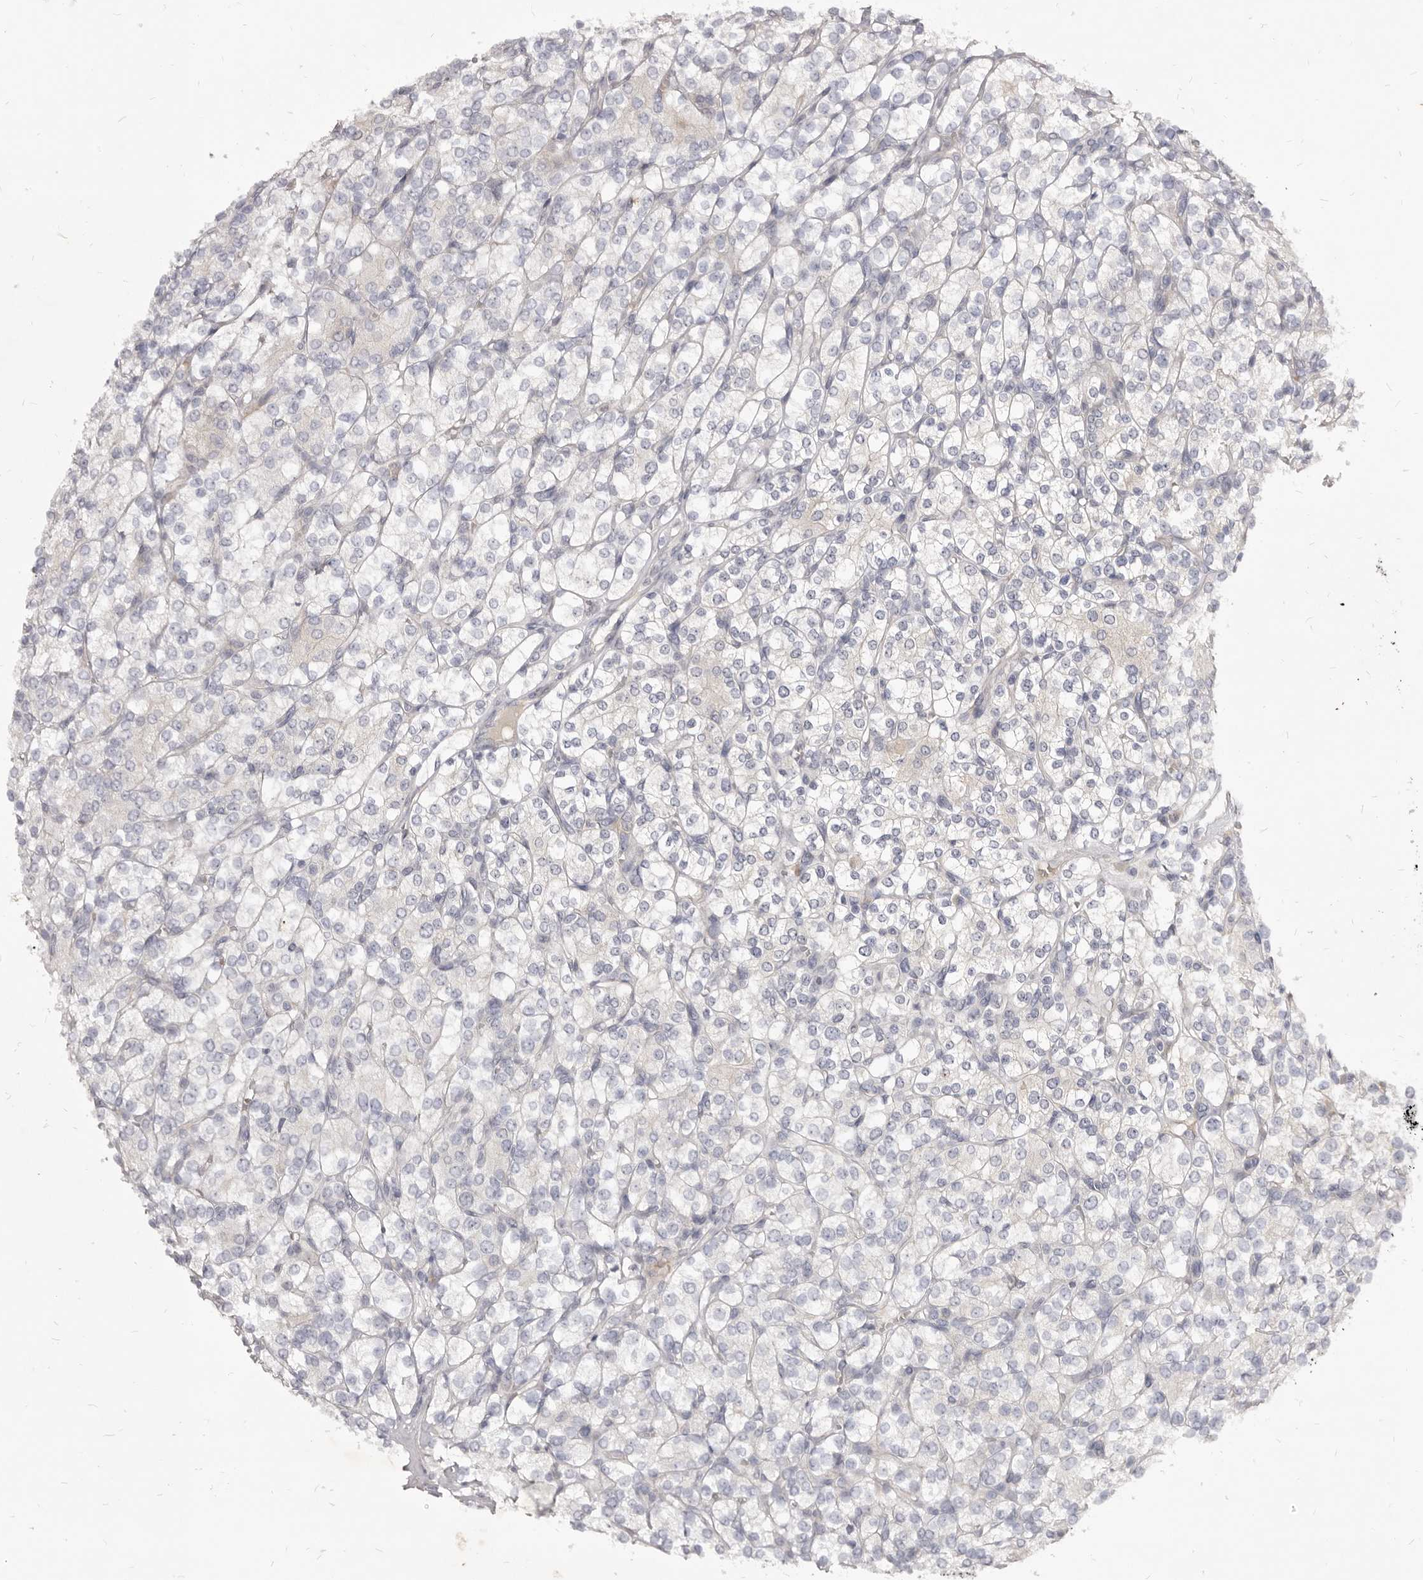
{"staining": {"intensity": "negative", "quantity": "none", "location": "none"}, "tissue": "renal cancer", "cell_type": "Tumor cells", "image_type": "cancer", "snomed": [{"axis": "morphology", "description": "Adenocarcinoma, NOS"}, {"axis": "topography", "description": "Kidney"}], "caption": "Histopathology image shows no significant protein expression in tumor cells of adenocarcinoma (renal).", "gene": "KIF2B", "patient": {"sex": "male", "age": 77}}